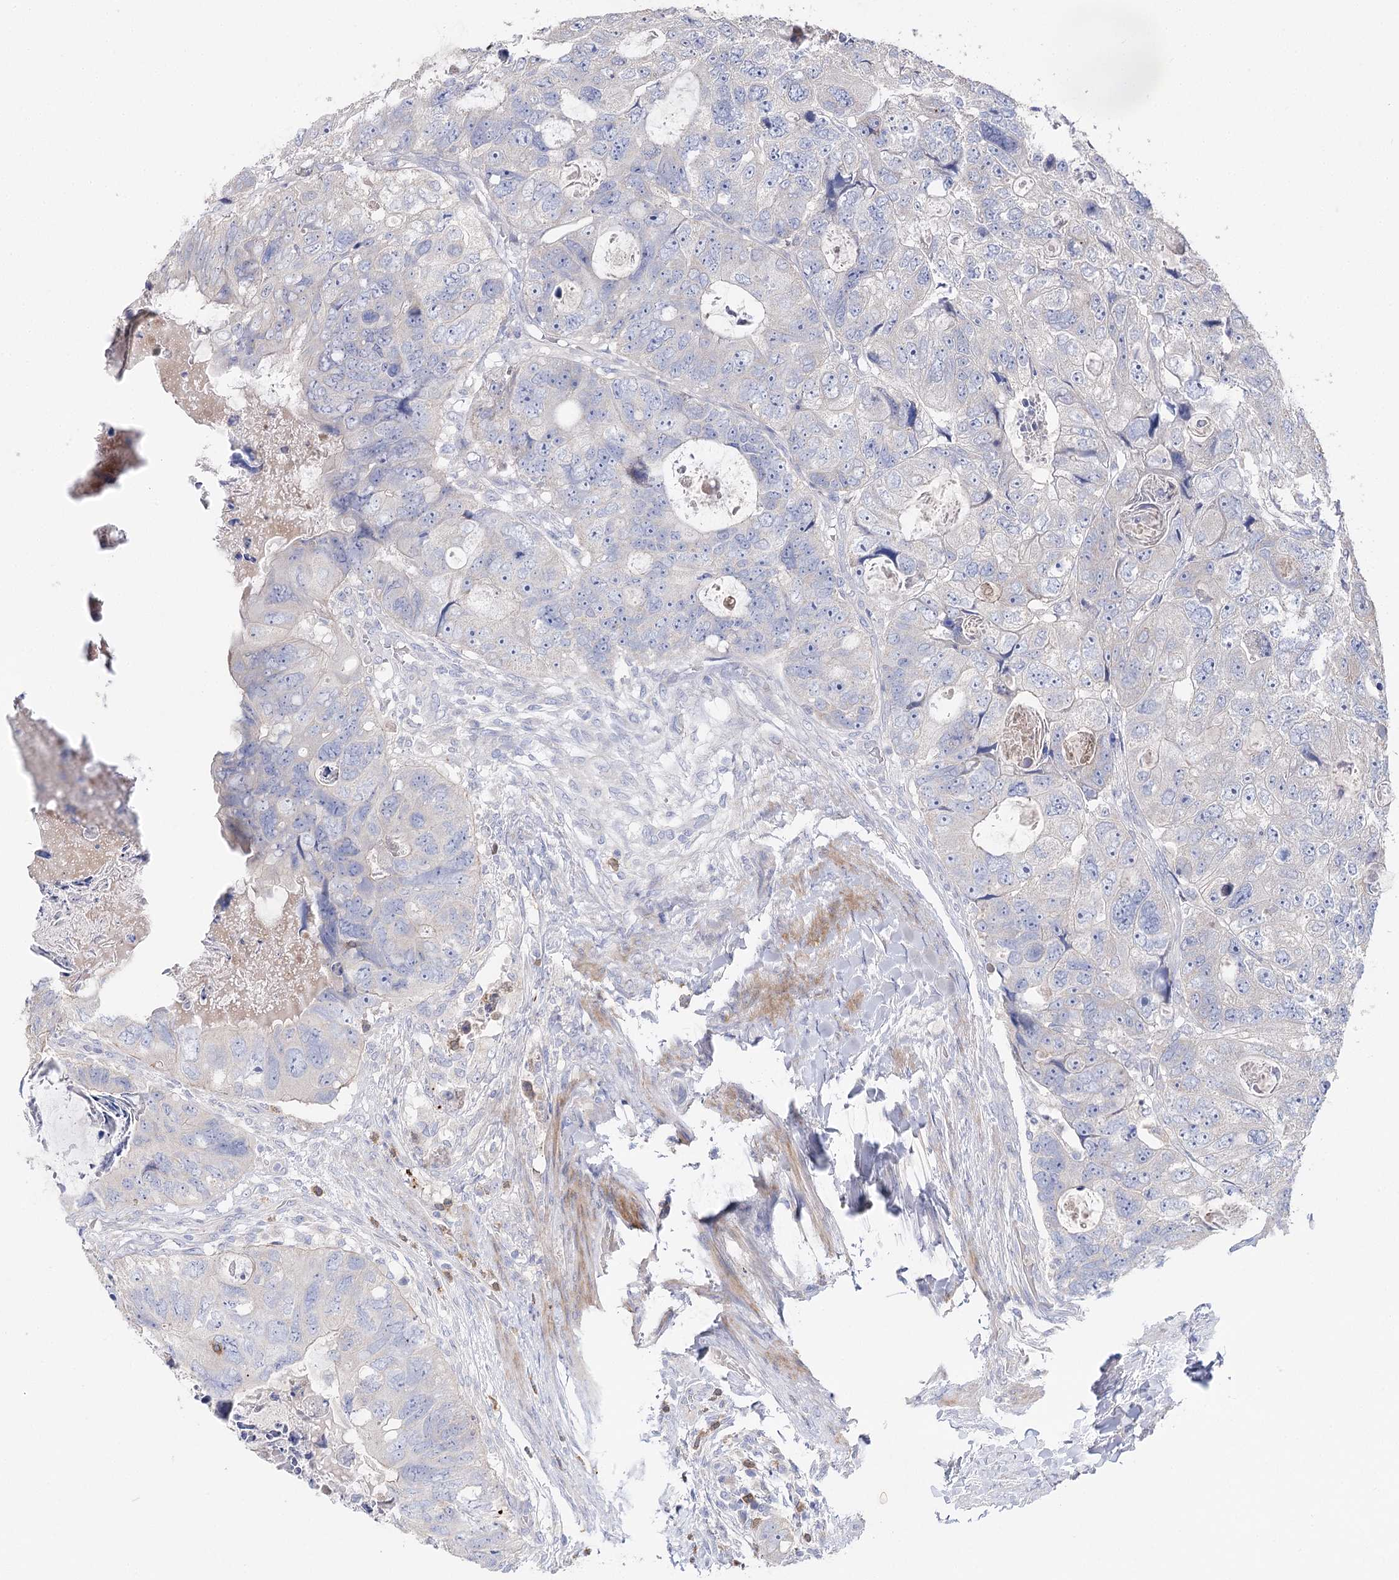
{"staining": {"intensity": "negative", "quantity": "none", "location": "none"}, "tissue": "colorectal cancer", "cell_type": "Tumor cells", "image_type": "cancer", "snomed": [{"axis": "morphology", "description": "Adenocarcinoma, NOS"}, {"axis": "topography", "description": "Rectum"}], "caption": "Immunohistochemistry of human colorectal cancer exhibits no expression in tumor cells.", "gene": "NRAP", "patient": {"sex": "male", "age": 59}}